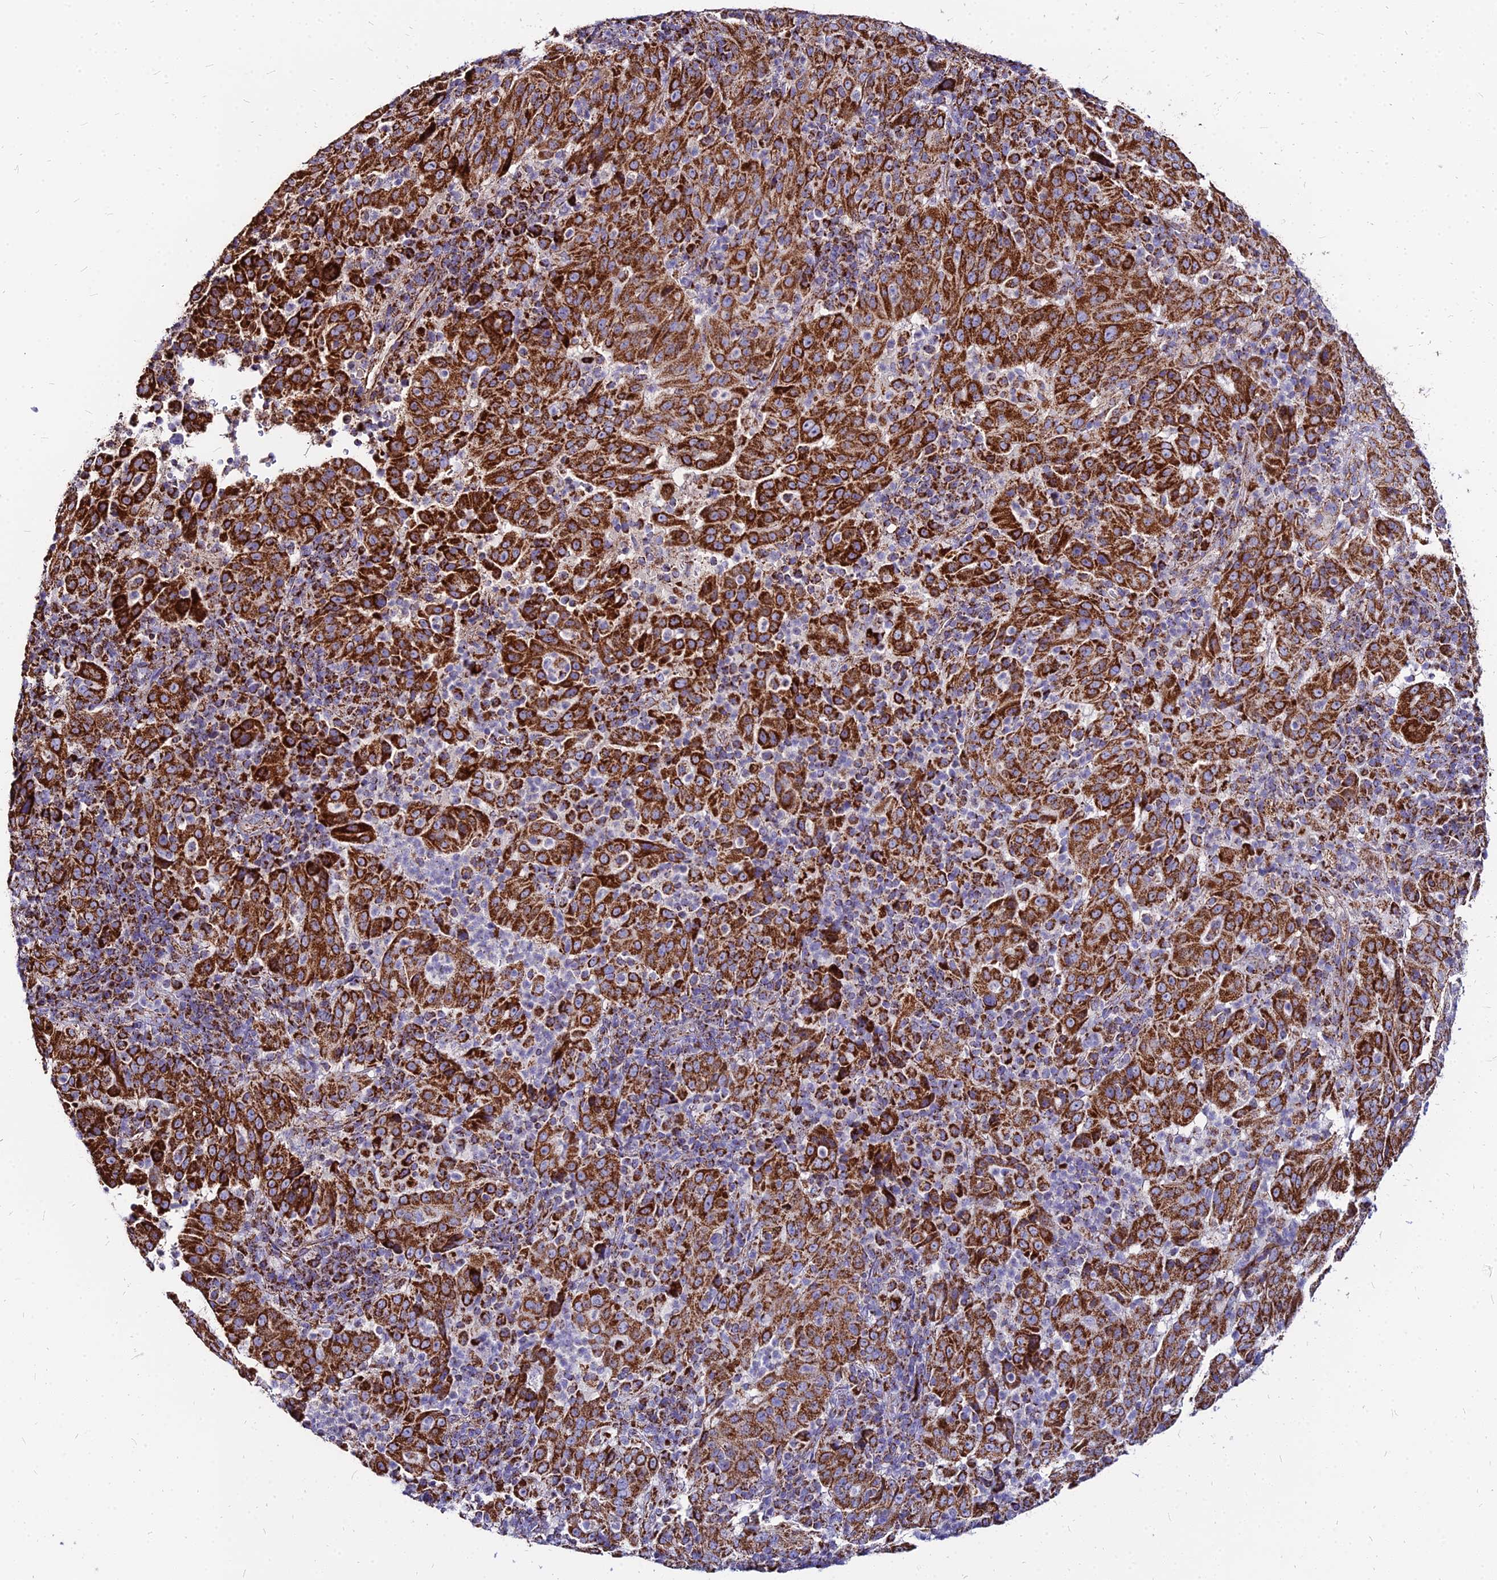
{"staining": {"intensity": "strong", "quantity": ">75%", "location": "cytoplasmic/membranous"}, "tissue": "pancreatic cancer", "cell_type": "Tumor cells", "image_type": "cancer", "snomed": [{"axis": "morphology", "description": "Adenocarcinoma, NOS"}, {"axis": "topography", "description": "Pancreas"}], "caption": "Immunohistochemistry of pancreatic cancer (adenocarcinoma) shows high levels of strong cytoplasmic/membranous expression in approximately >75% of tumor cells.", "gene": "DLD", "patient": {"sex": "male", "age": 63}}